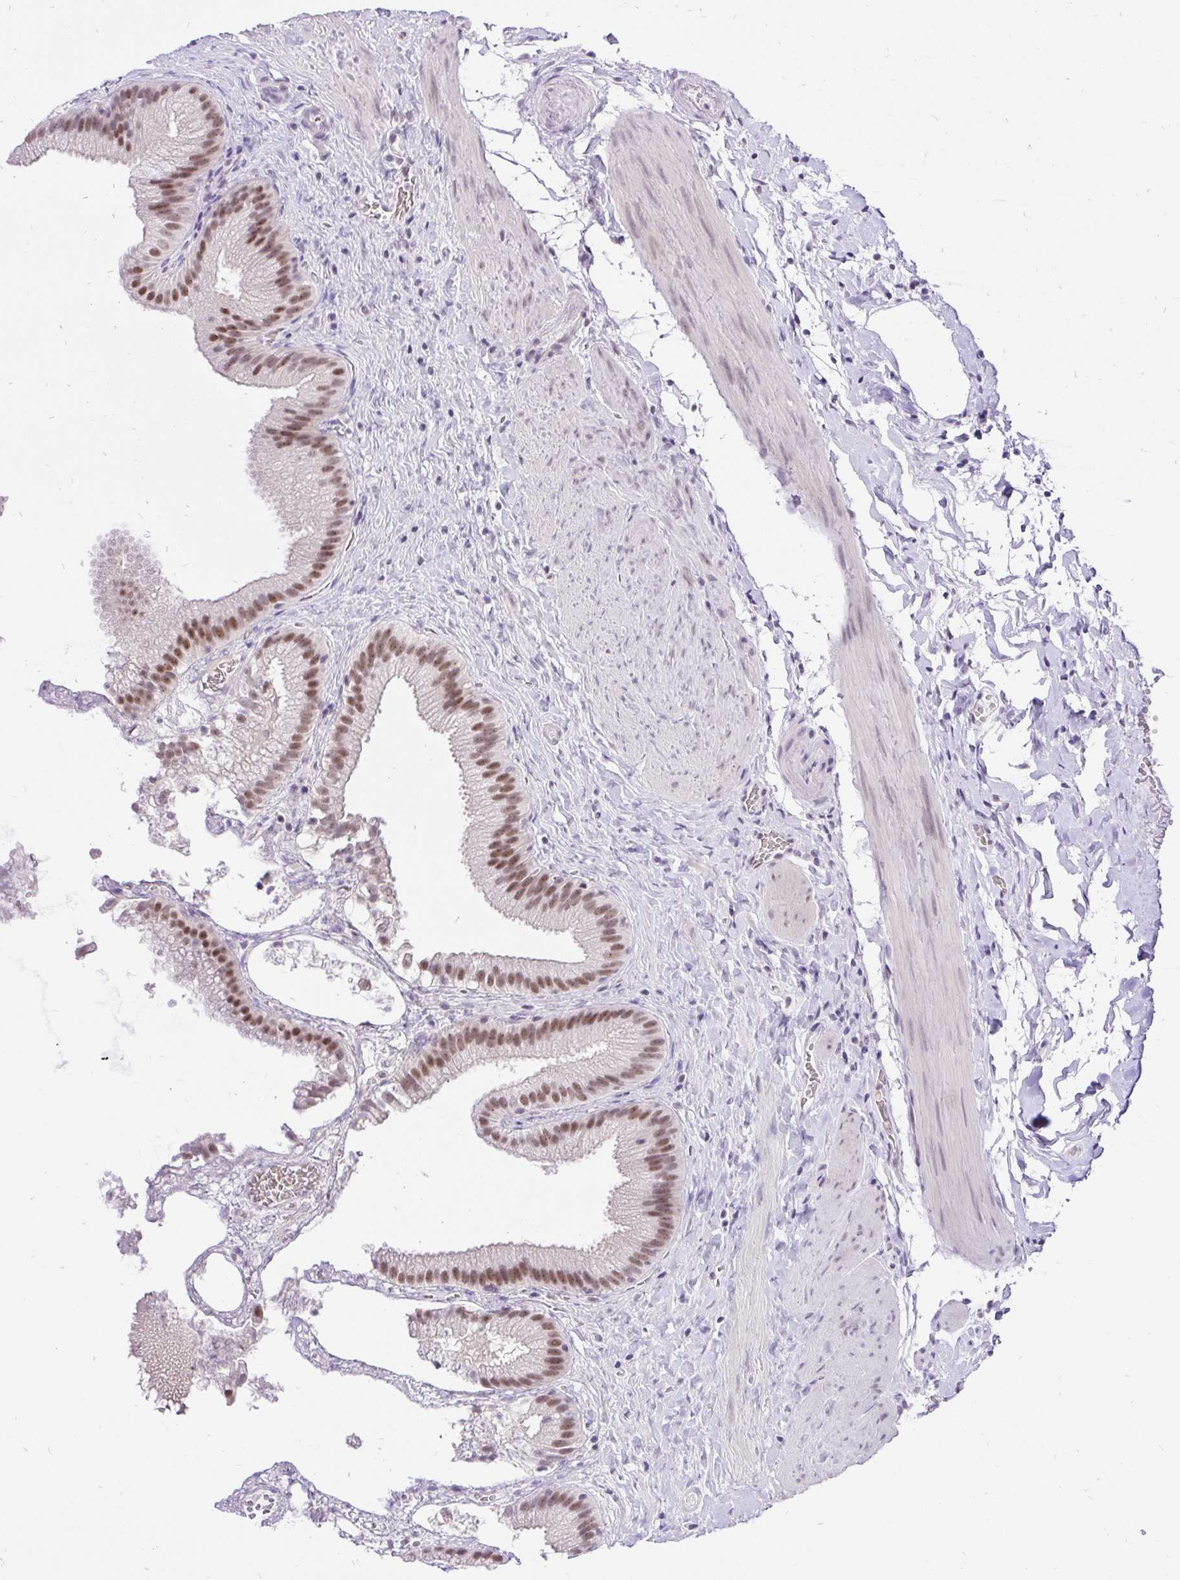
{"staining": {"intensity": "moderate", "quantity": ">75%", "location": "nuclear"}, "tissue": "gallbladder", "cell_type": "Glandular cells", "image_type": "normal", "snomed": [{"axis": "morphology", "description": "Normal tissue, NOS"}, {"axis": "topography", "description": "Gallbladder"}], "caption": "A micrograph of human gallbladder stained for a protein displays moderate nuclear brown staining in glandular cells. (DAB (3,3'-diaminobenzidine) IHC with brightfield microscopy, high magnification).", "gene": "ZNF860", "patient": {"sex": "female", "age": 63}}